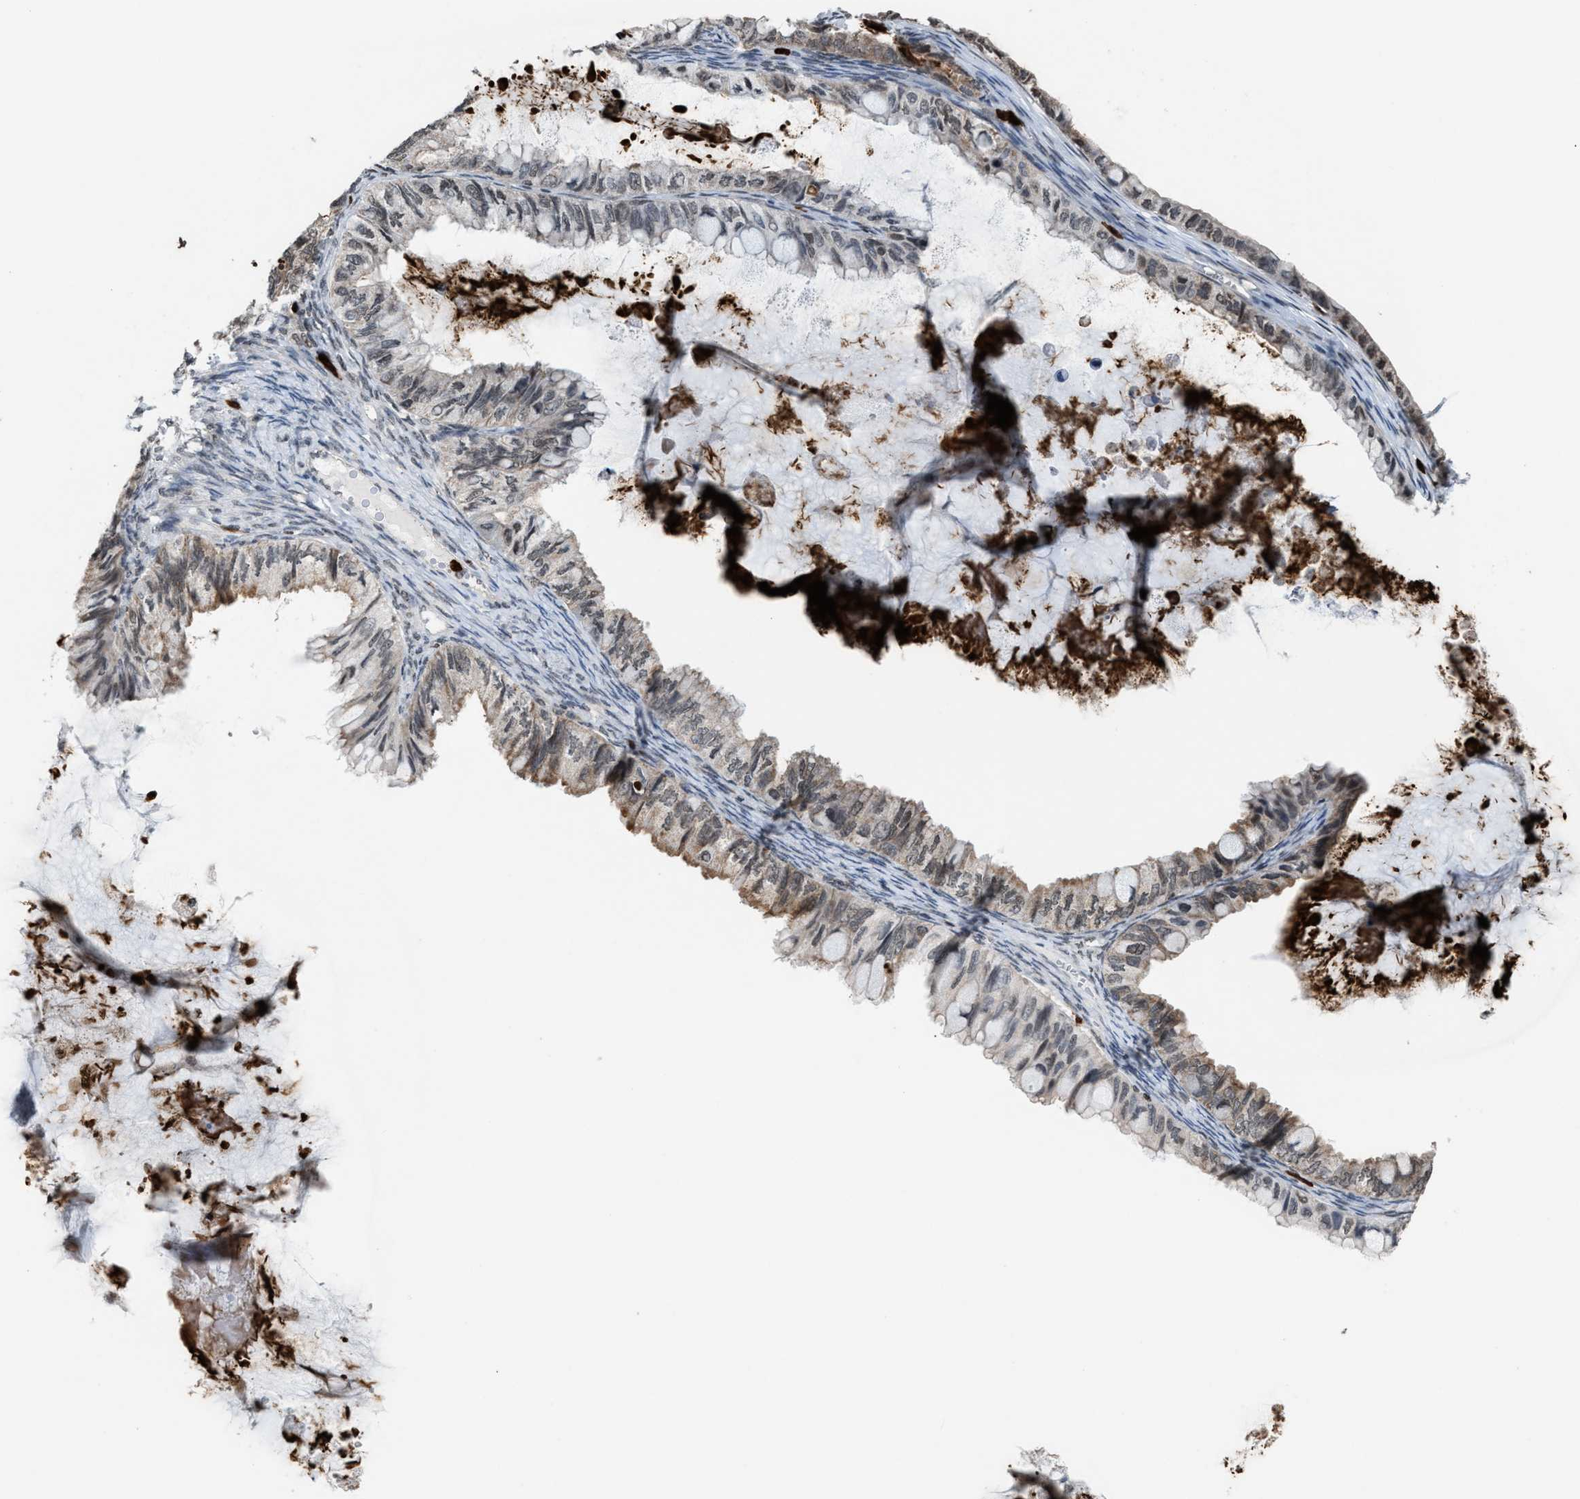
{"staining": {"intensity": "weak", "quantity": ">75%", "location": "cytoplasmic/membranous"}, "tissue": "ovarian cancer", "cell_type": "Tumor cells", "image_type": "cancer", "snomed": [{"axis": "morphology", "description": "Cystadenocarcinoma, mucinous, NOS"}, {"axis": "topography", "description": "Ovary"}], "caption": "Tumor cells exhibit weak cytoplasmic/membranous expression in about >75% of cells in ovarian cancer.", "gene": "PRUNE2", "patient": {"sex": "female", "age": 80}}